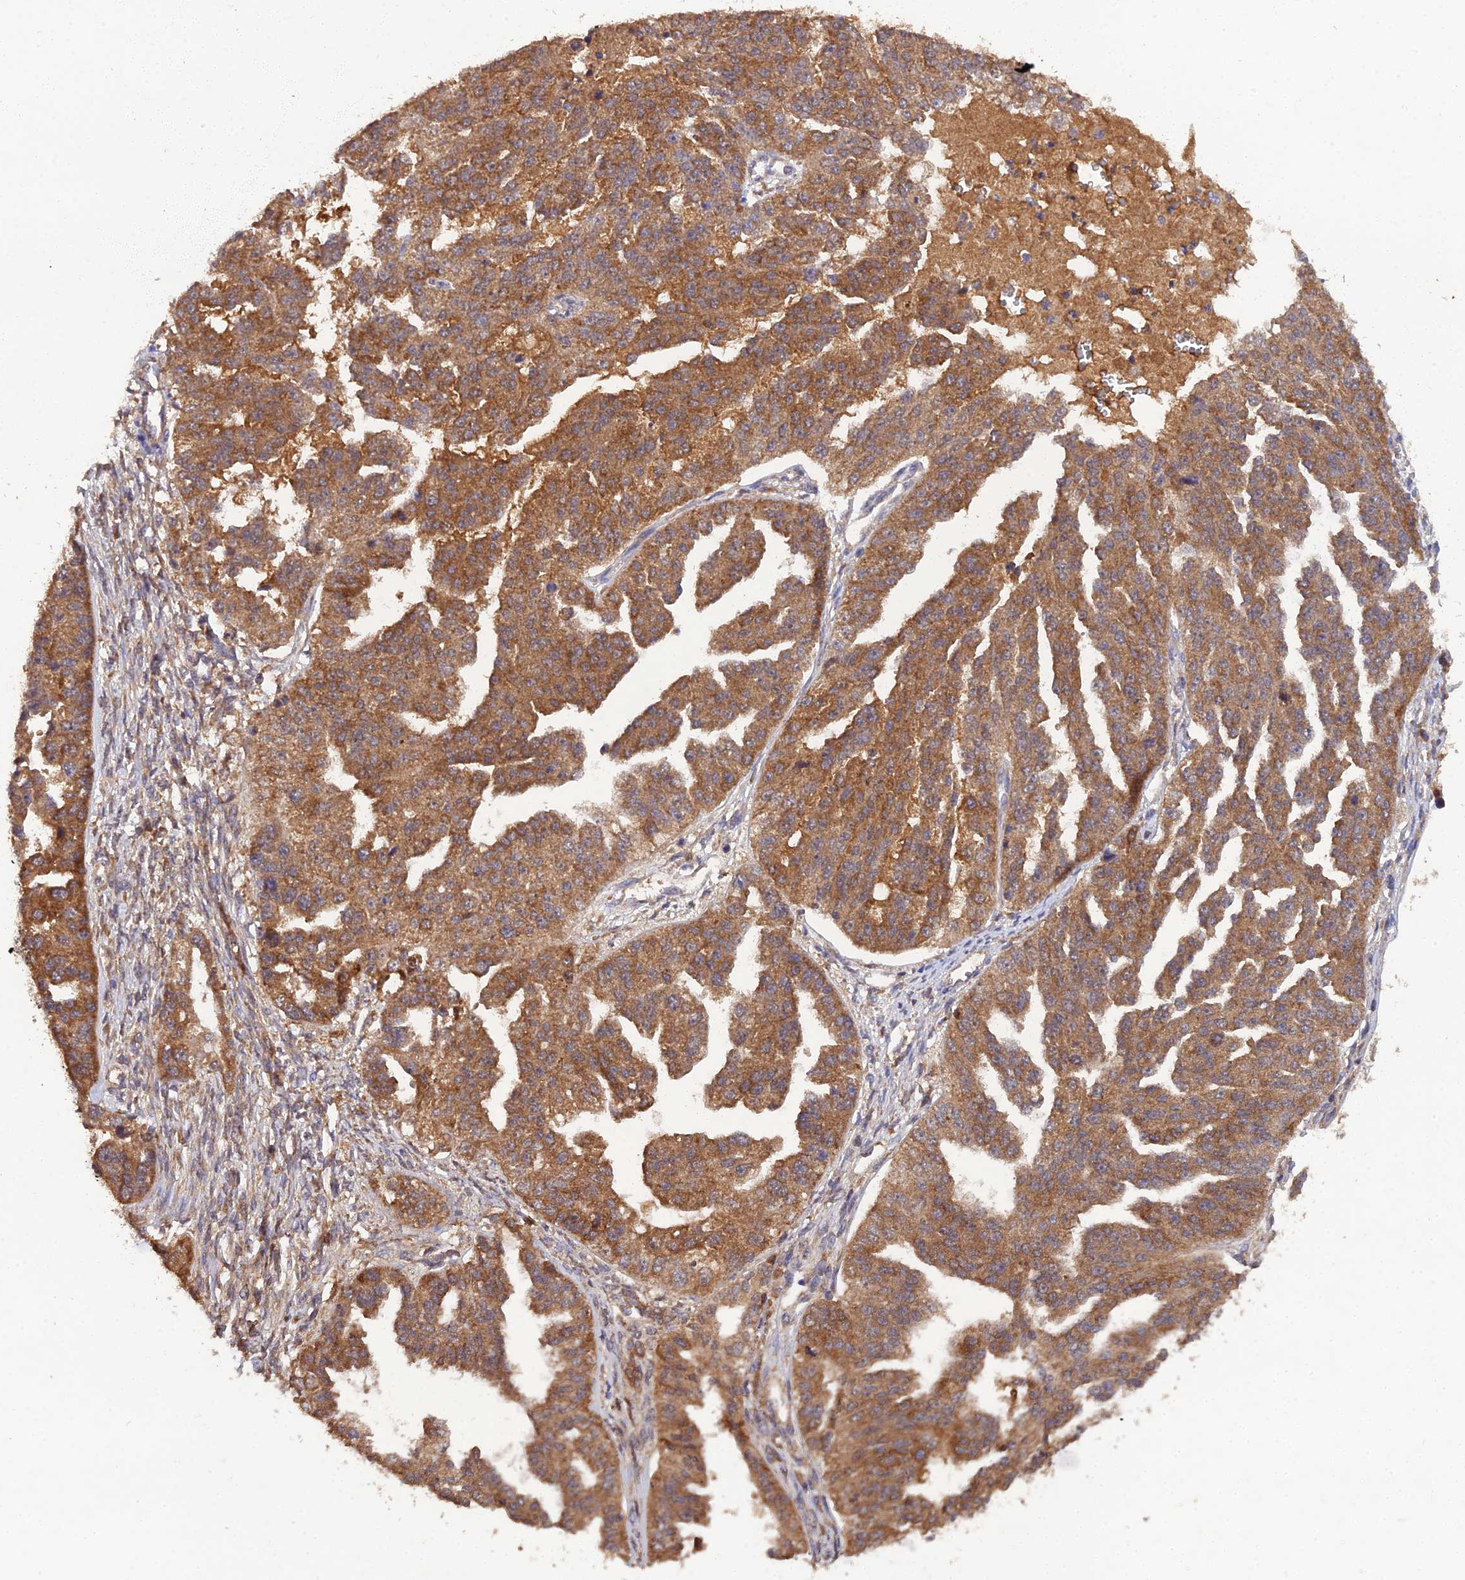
{"staining": {"intensity": "moderate", "quantity": ">75%", "location": "cytoplasmic/membranous"}, "tissue": "ovarian cancer", "cell_type": "Tumor cells", "image_type": "cancer", "snomed": [{"axis": "morphology", "description": "Cystadenocarcinoma, serous, NOS"}, {"axis": "topography", "description": "Ovary"}], "caption": "An immunohistochemistry histopathology image of tumor tissue is shown. Protein staining in brown highlights moderate cytoplasmic/membranous positivity in ovarian cancer (serous cystadenocarcinoma) within tumor cells.", "gene": "TMEM258", "patient": {"sex": "female", "age": 58}}